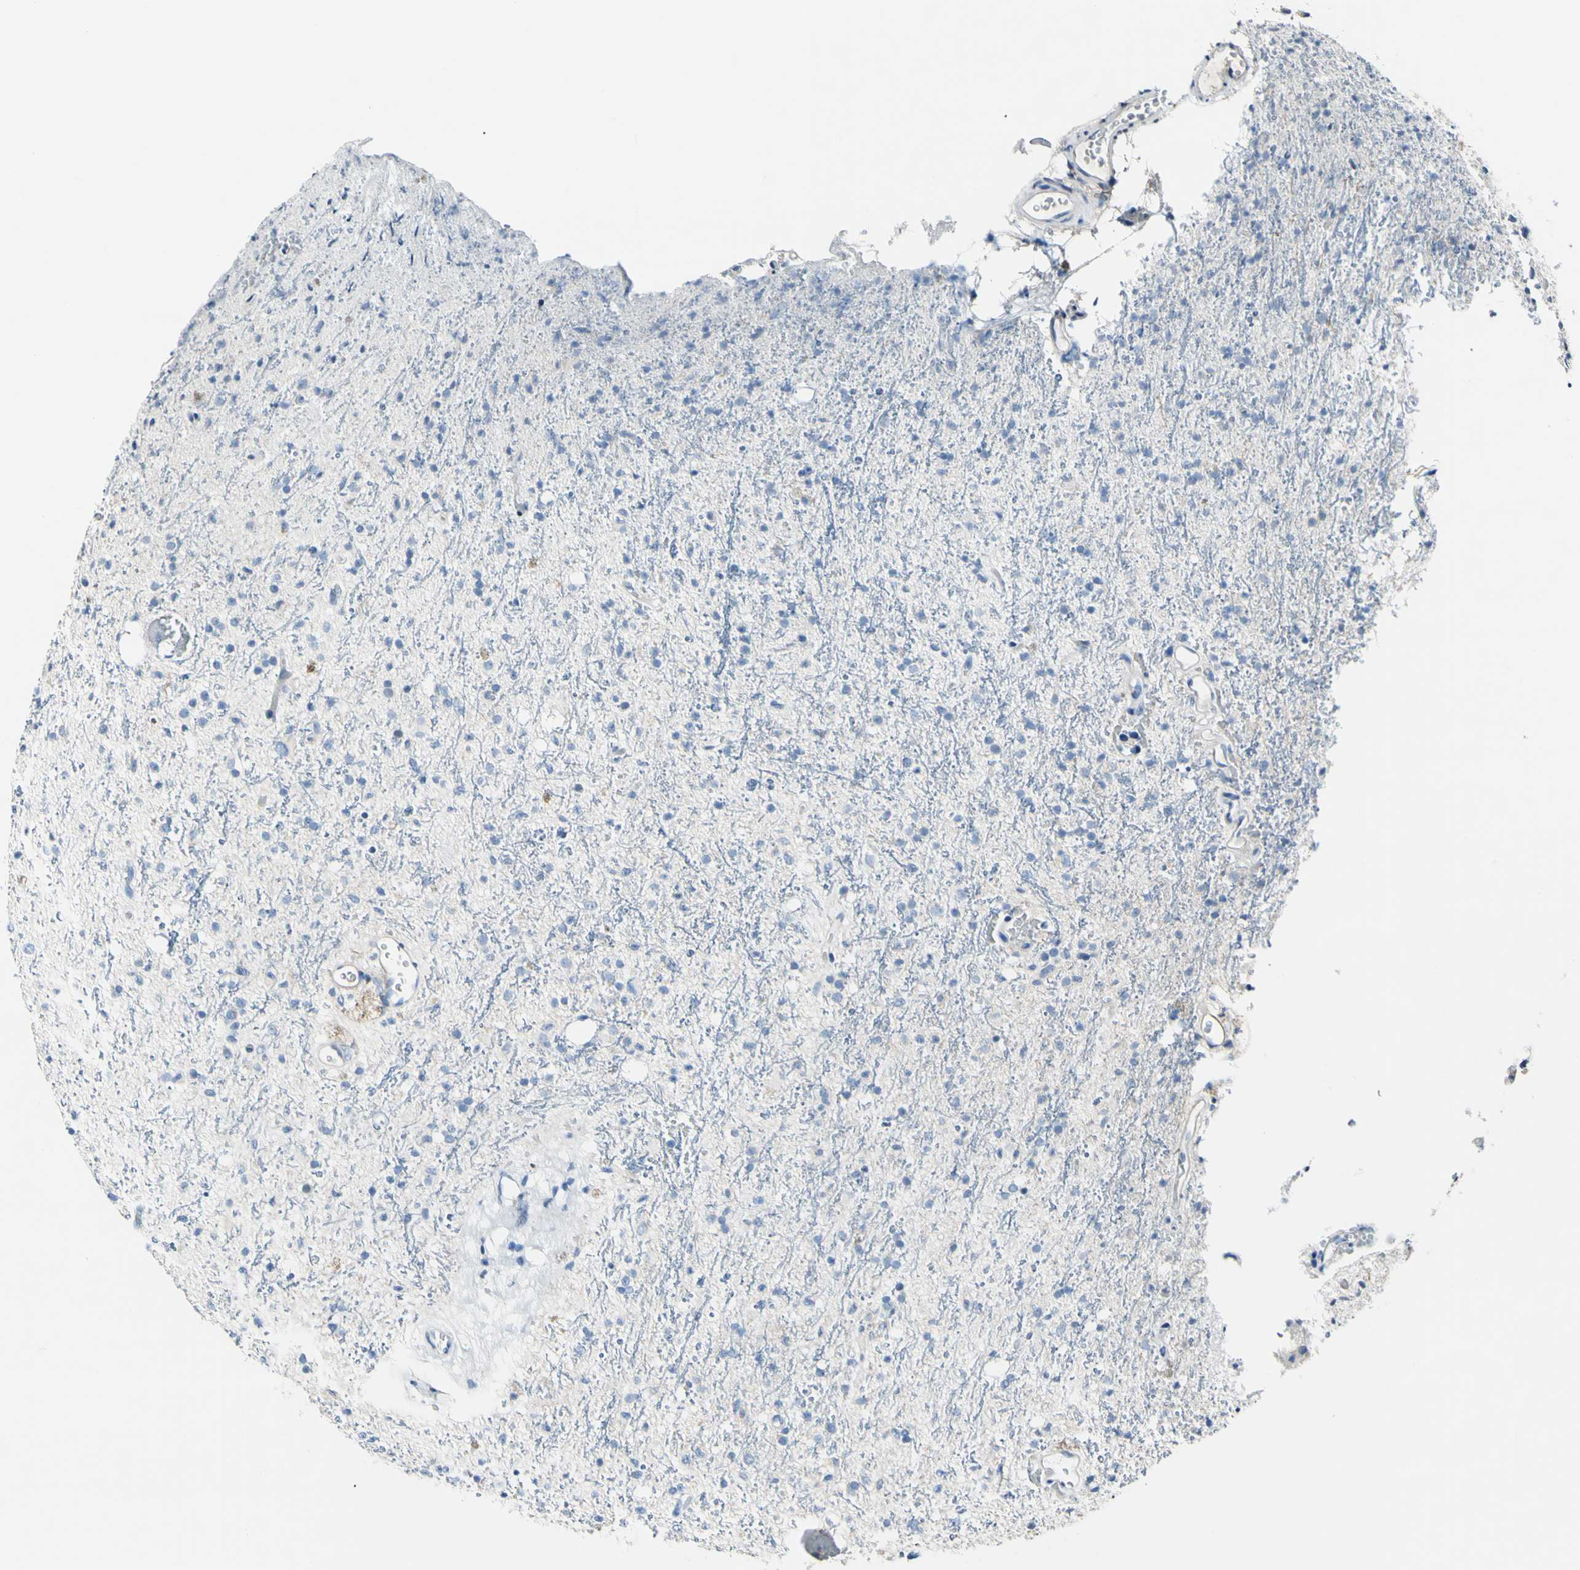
{"staining": {"intensity": "negative", "quantity": "none", "location": "none"}, "tissue": "glioma", "cell_type": "Tumor cells", "image_type": "cancer", "snomed": [{"axis": "morphology", "description": "Glioma, malignant, High grade"}, {"axis": "topography", "description": "Brain"}], "caption": "IHC image of neoplastic tissue: malignant glioma (high-grade) stained with DAB shows no significant protein positivity in tumor cells.", "gene": "COL6A3", "patient": {"sex": "male", "age": 47}}